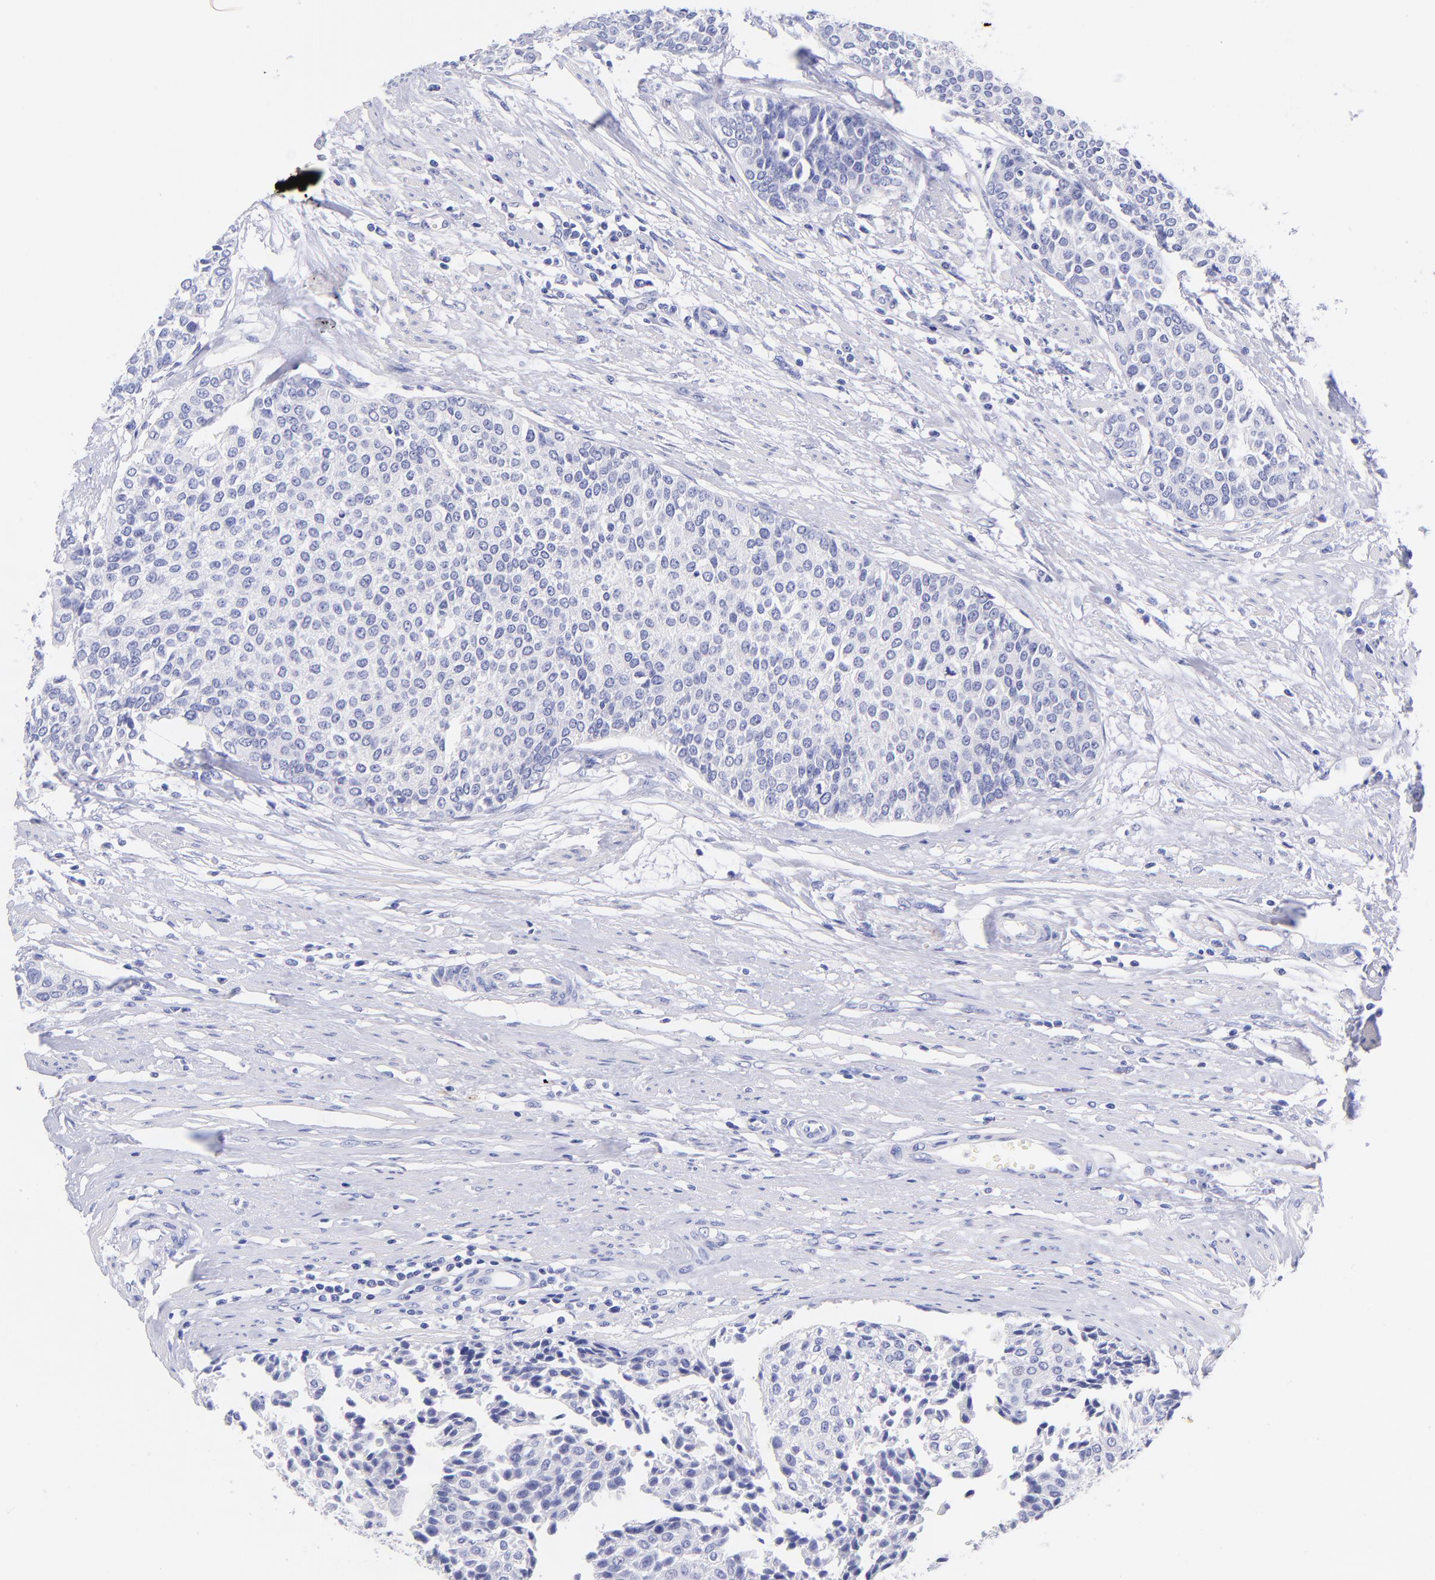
{"staining": {"intensity": "negative", "quantity": "none", "location": "none"}, "tissue": "urothelial cancer", "cell_type": "Tumor cells", "image_type": "cancer", "snomed": [{"axis": "morphology", "description": "Urothelial carcinoma, Low grade"}, {"axis": "topography", "description": "Urinary bladder"}], "caption": "A high-resolution histopathology image shows IHC staining of low-grade urothelial carcinoma, which demonstrates no significant staining in tumor cells.", "gene": "RAB3B", "patient": {"sex": "female", "age": 73}}